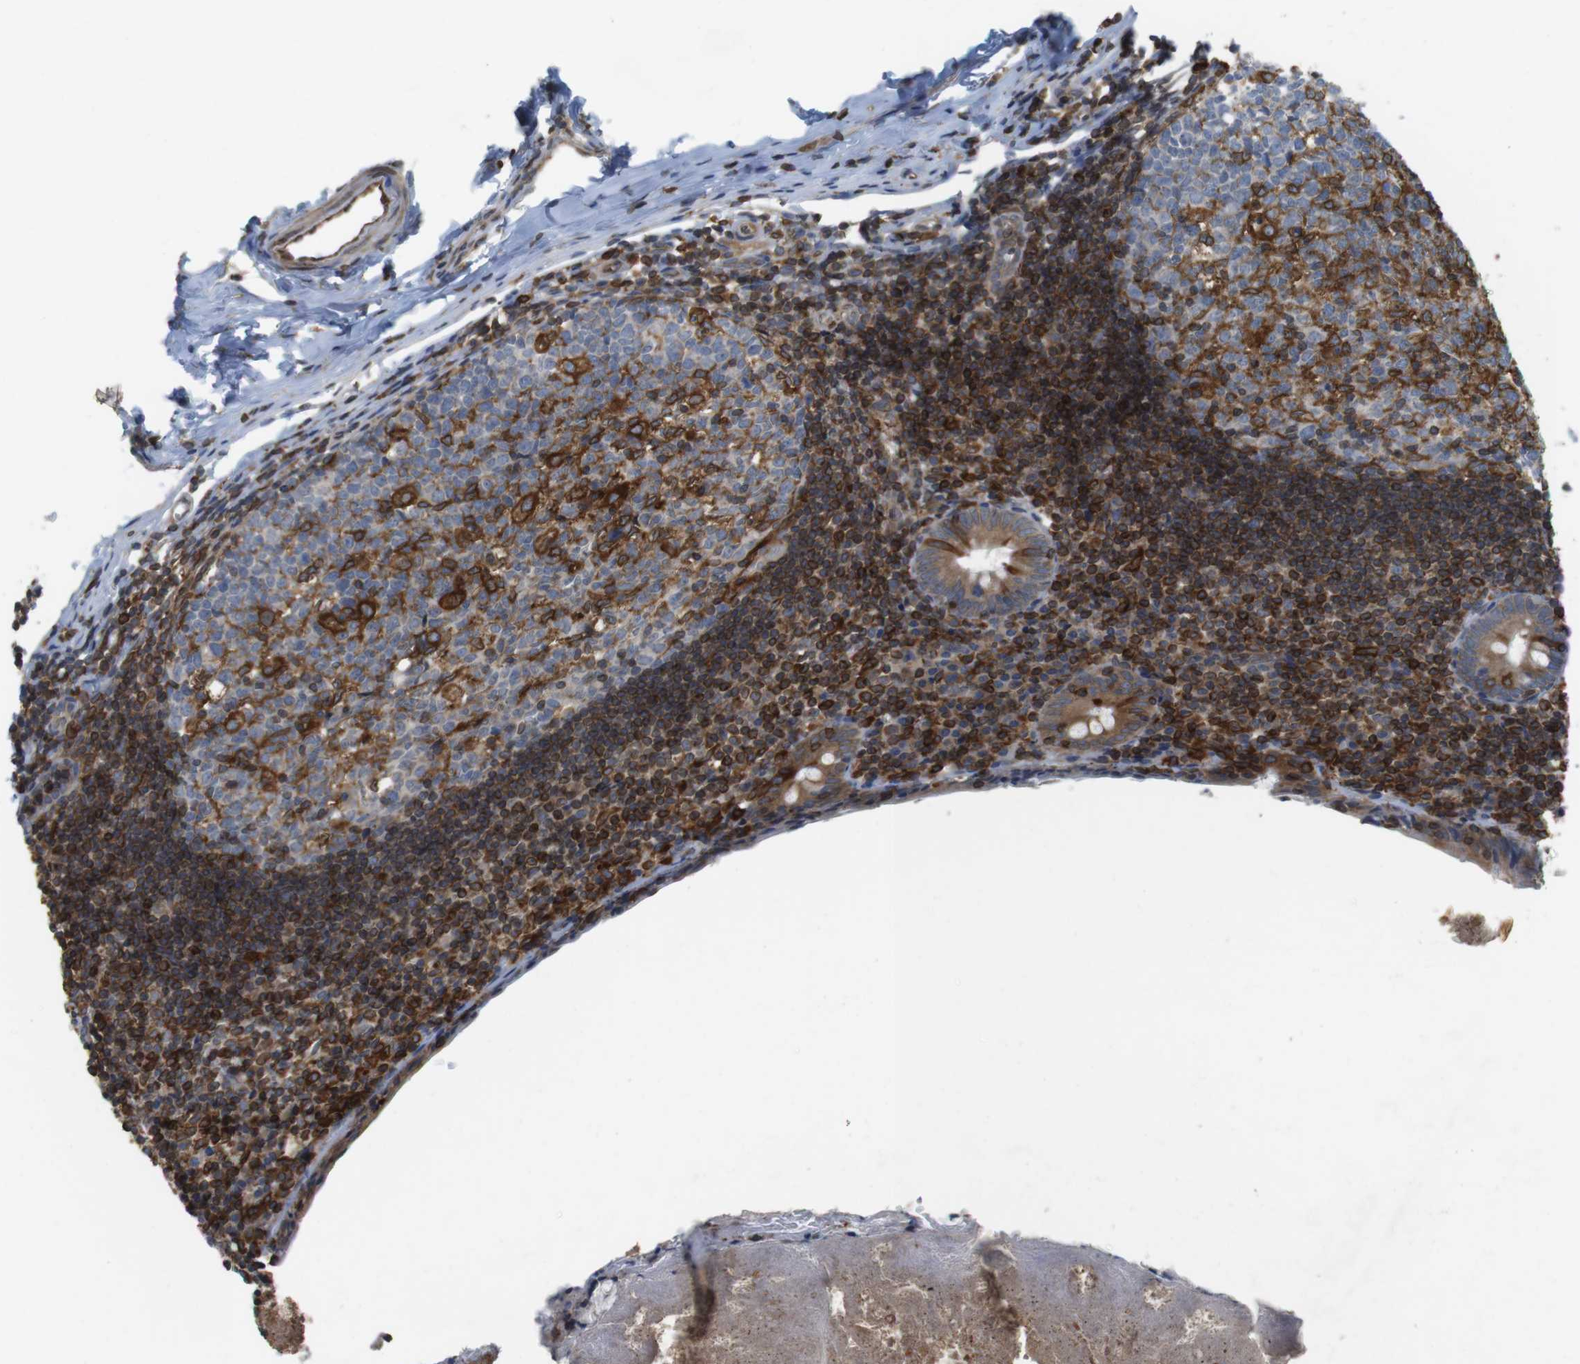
{"staining": {"intensity": "moderate", "quantity": ">75%", "location": "cytoplasmic/membranous"}, "tissue": "appendix", "cell_type": "Glandular cells", "image_type": "normal", "snomed": [{"axis": "morphology", "description": "Normal tissue, NOS"}, {"axis": "topography", "description": "Appendix"}], "caption": "About >75% of glandular cells in normal human appendix exhibit moderate cytoplasmic/membranous protein expression as visualized by brown immunohistochemical staining.", "gene": "ARL6IP5", "patient": {"sex": "female", "age": 10}}